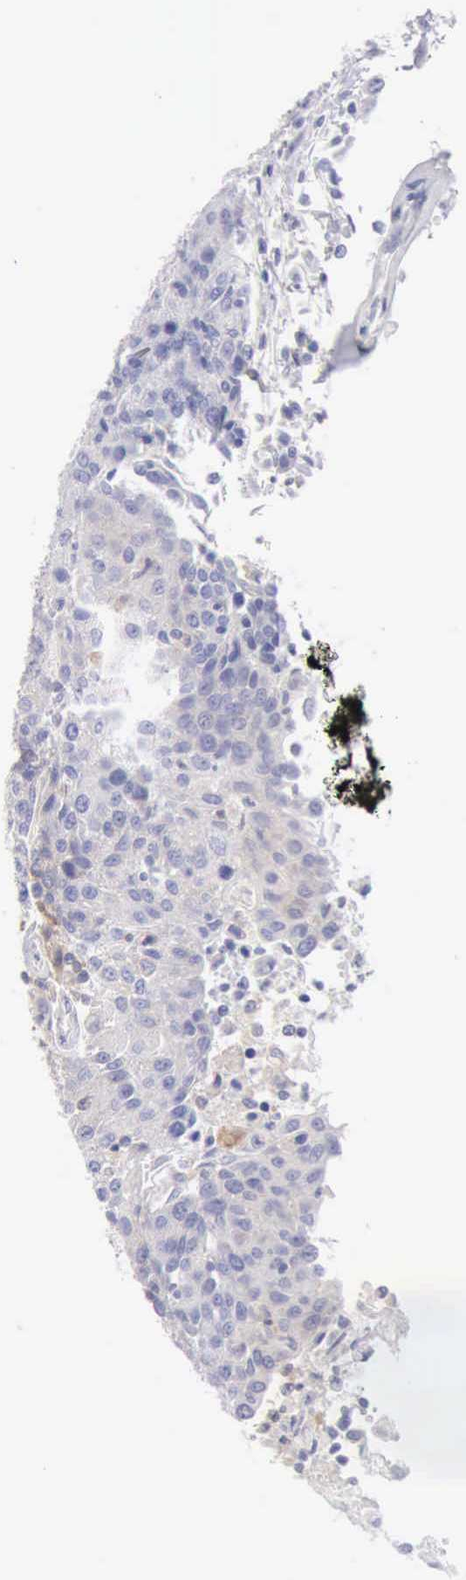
{"staining": {"intensity": "weak", "quantity": ">75%", "location": "cytoplasmic/membranous"}, "tissue": "urothelial cancer", "cell_type": "Tumor cells", "image_type": "cancer", "snomed": [{"axis": "morphology", "description": "Urothelial carcinoma, High grade"}, {"axis": "topography", "description": "Urinary bladder"}], "caption": "Human urothelial cancer stained with a protein marker exhibits weak staining in tumor cells.", "gene": "ARHGAP4", "patient": {"sex": "female", "age": 85}}